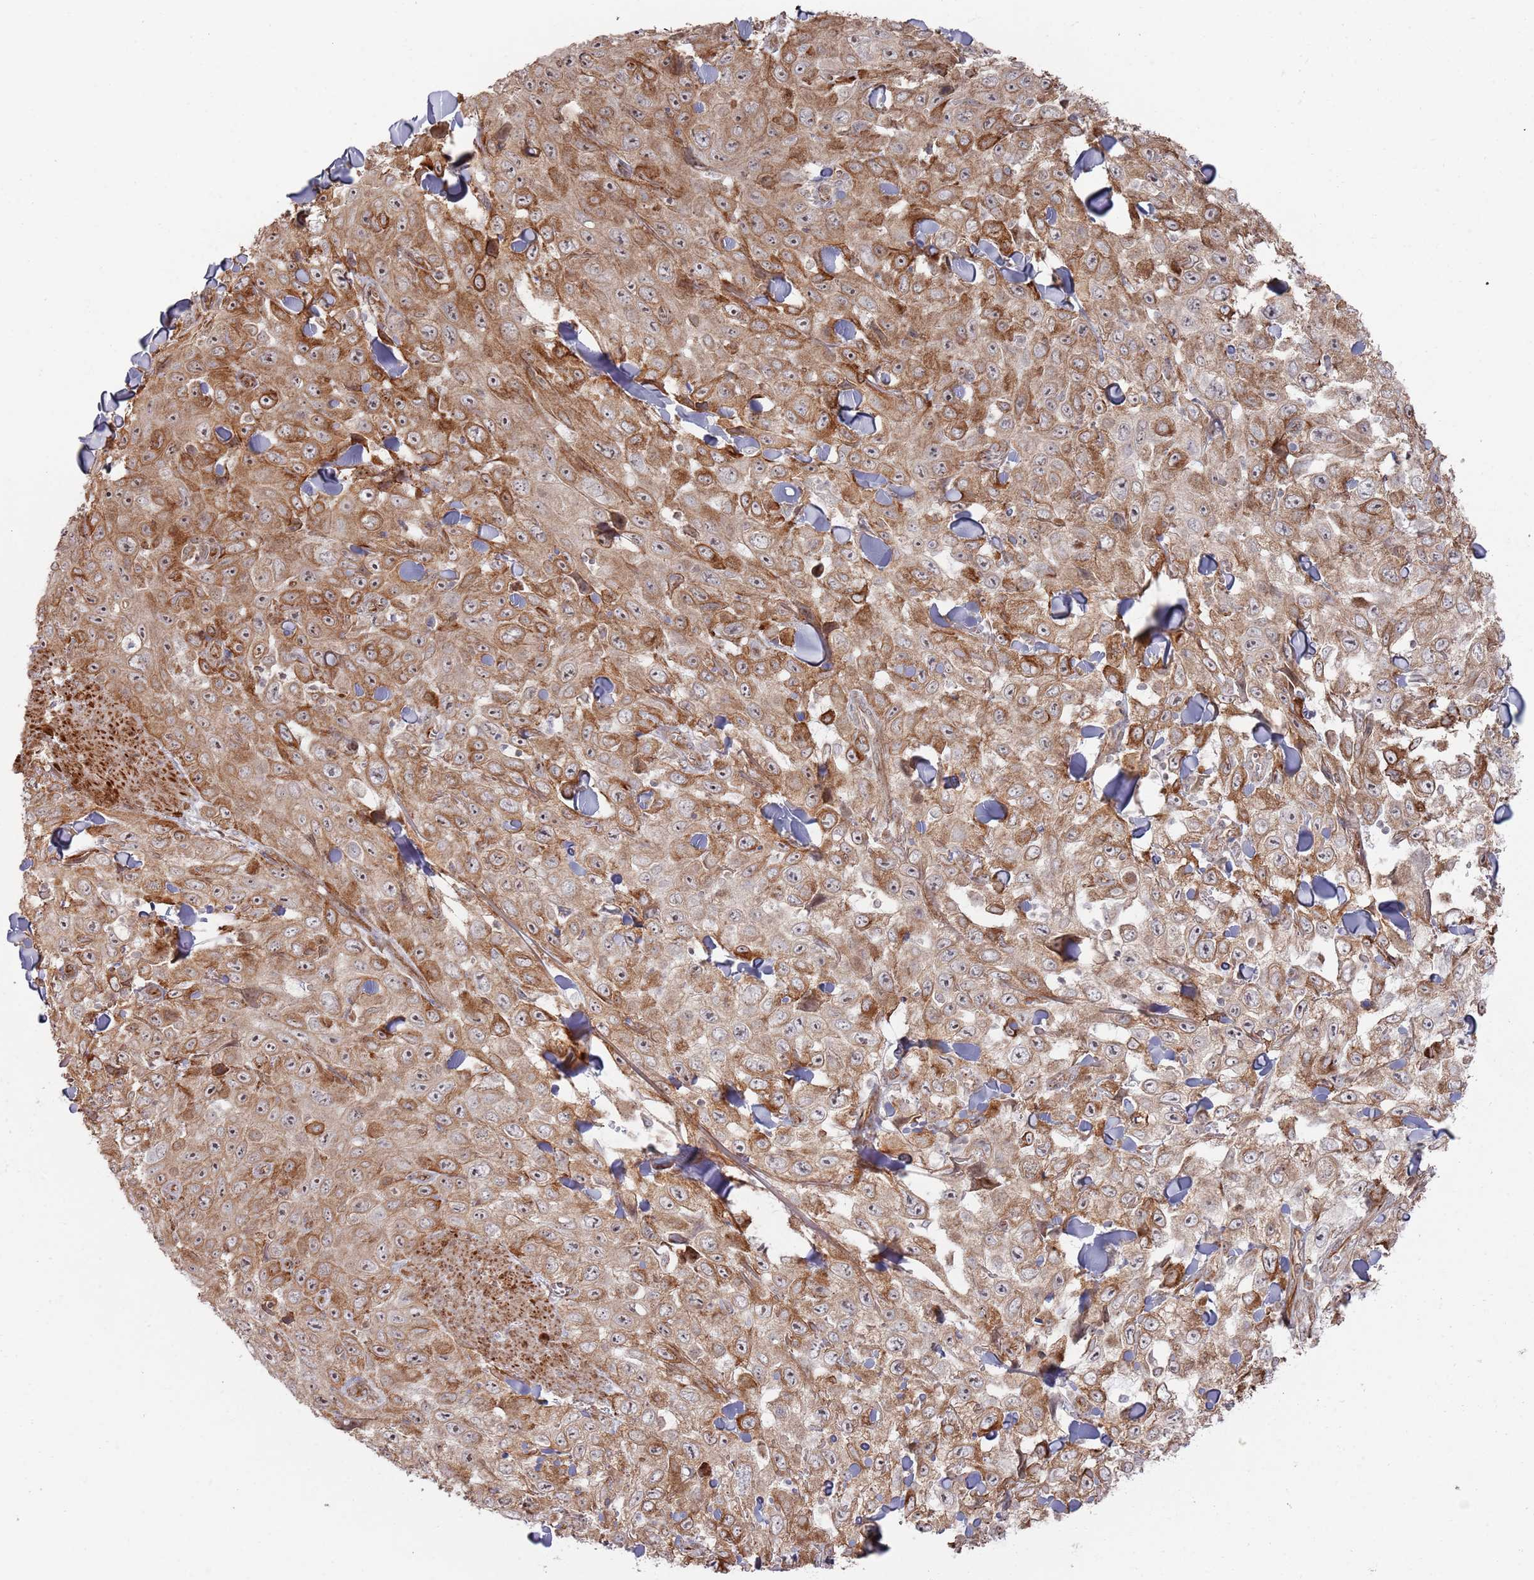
{"staining": {"intensity": "moderate", "quantity": ">75%", "location": "cytoplasmic/membranous,nuclear"}, "tissue": "skin cancer", "cell_type": "Tumor cells", "image_type": "cancer", "snomed": [{"axis": "morphology", "description": "Squamous cell carcinoma, NOS"}, {"axis": "topography", "description": "Skin"}], "caption": "High-power microscopy captured an IHC histopathology image of squamous cell carcinoma (skin), revealing moderate cytoplasmic/membranous and nuclear positivity in approximately >75% of tumor cells.", "gene": "PHF21A", "patient": {"sex": "male", "age": 82}}